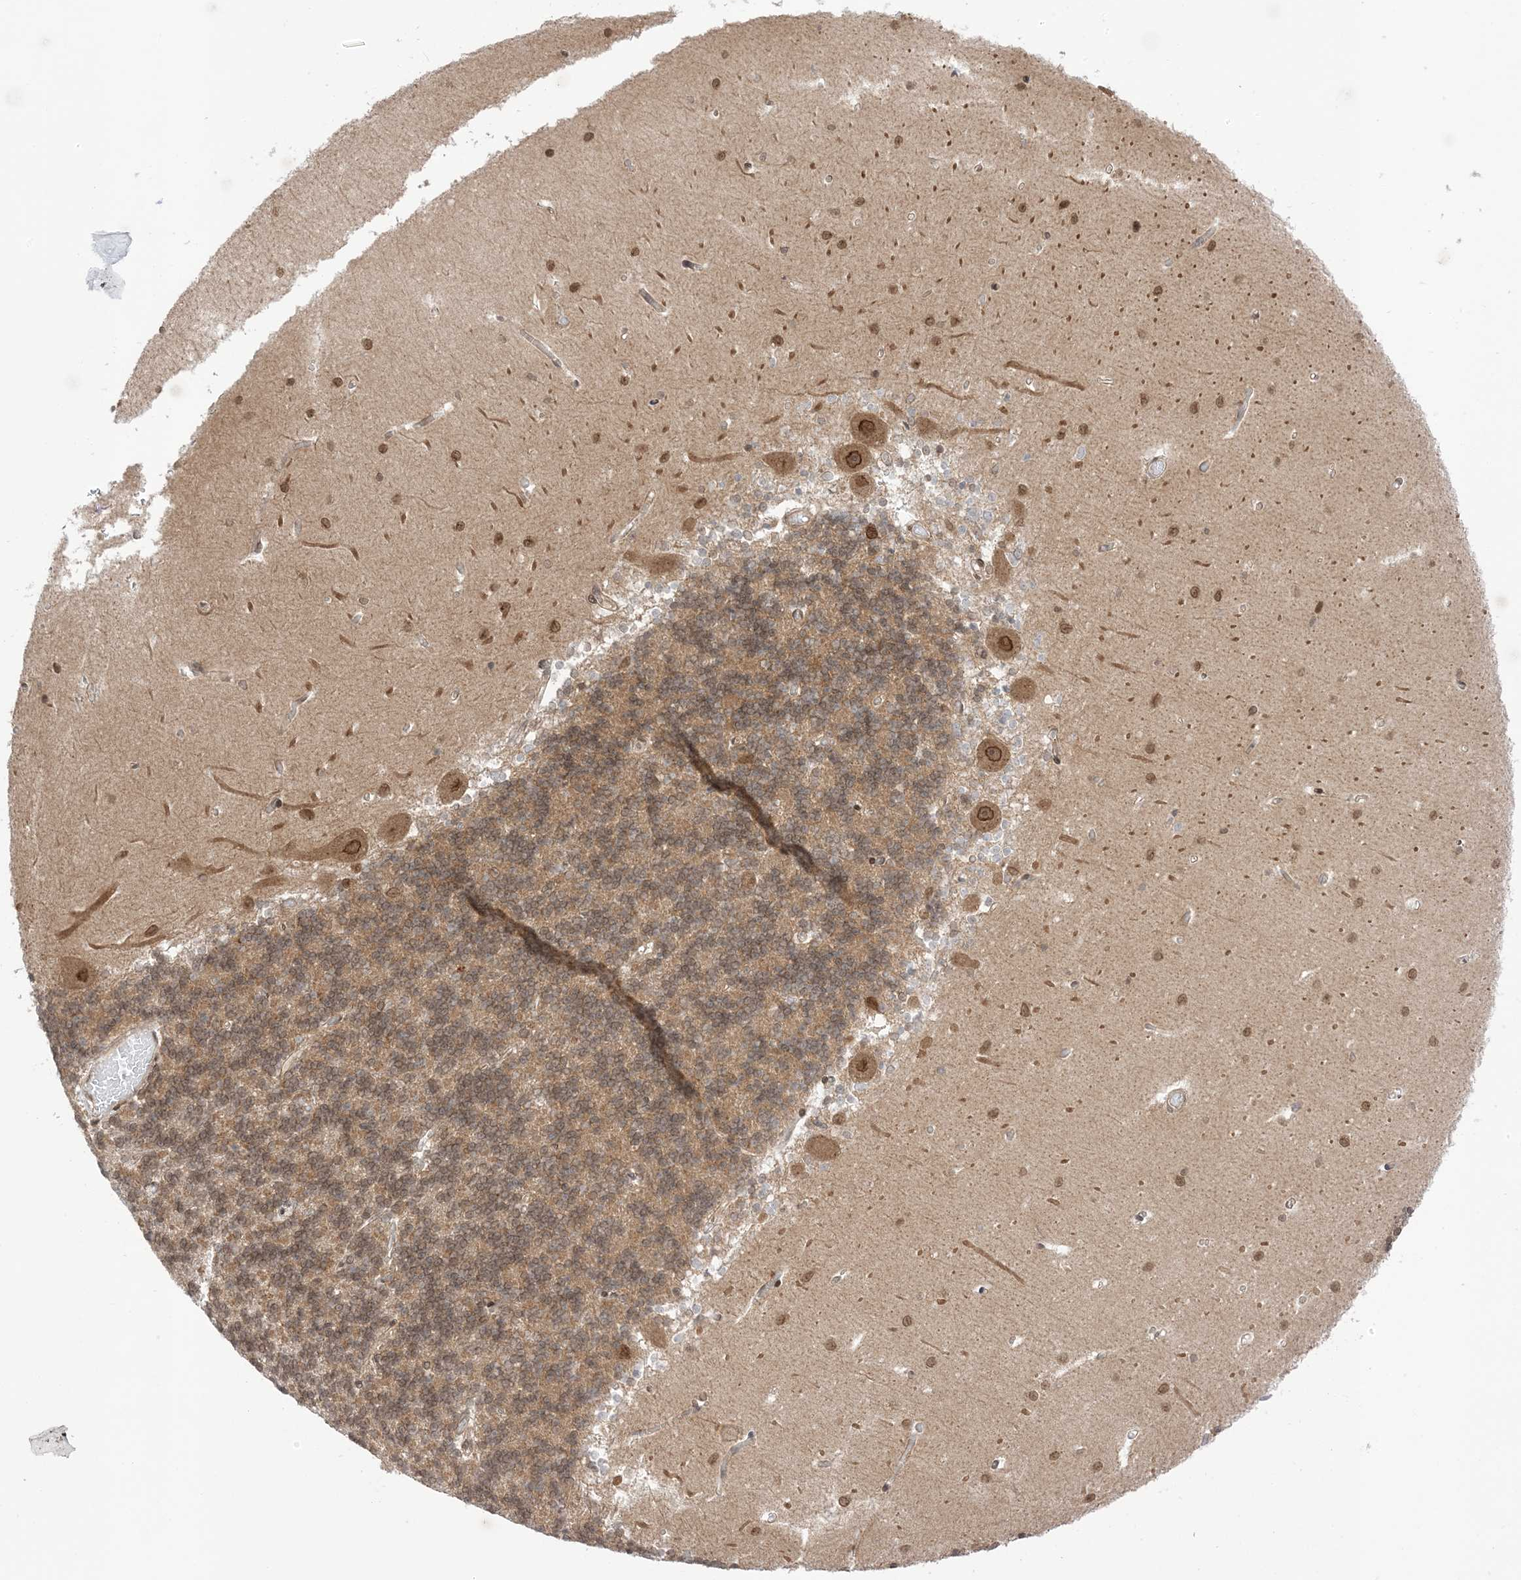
{"staining": {"intensity": "moderate", "quantity": "25%-75%", "location": "cytoplasmic/membranous"}, "tissue": "cerebellum", "cell_type": "Cells in granular layer", "image_type": "normal", "snomed": [{"axis": "morphology", "description": "Normal tissue, NOS"}, {"axis": "topography", "description": "Cerebellum"}], "caption": "Immunohistochemistry (IHC) micrograph of benign cerebellum: human cerebellum stained using immunohistochemistry demonstrates medium levels of moderate protein expression localized specifically in the cytoplasmic/membranous of cells in granular layer, appearing as a cytoplasmic/membranous brown color.", "gene": "UBE2E2", "patient": {"sex": "male", "age": 37}}